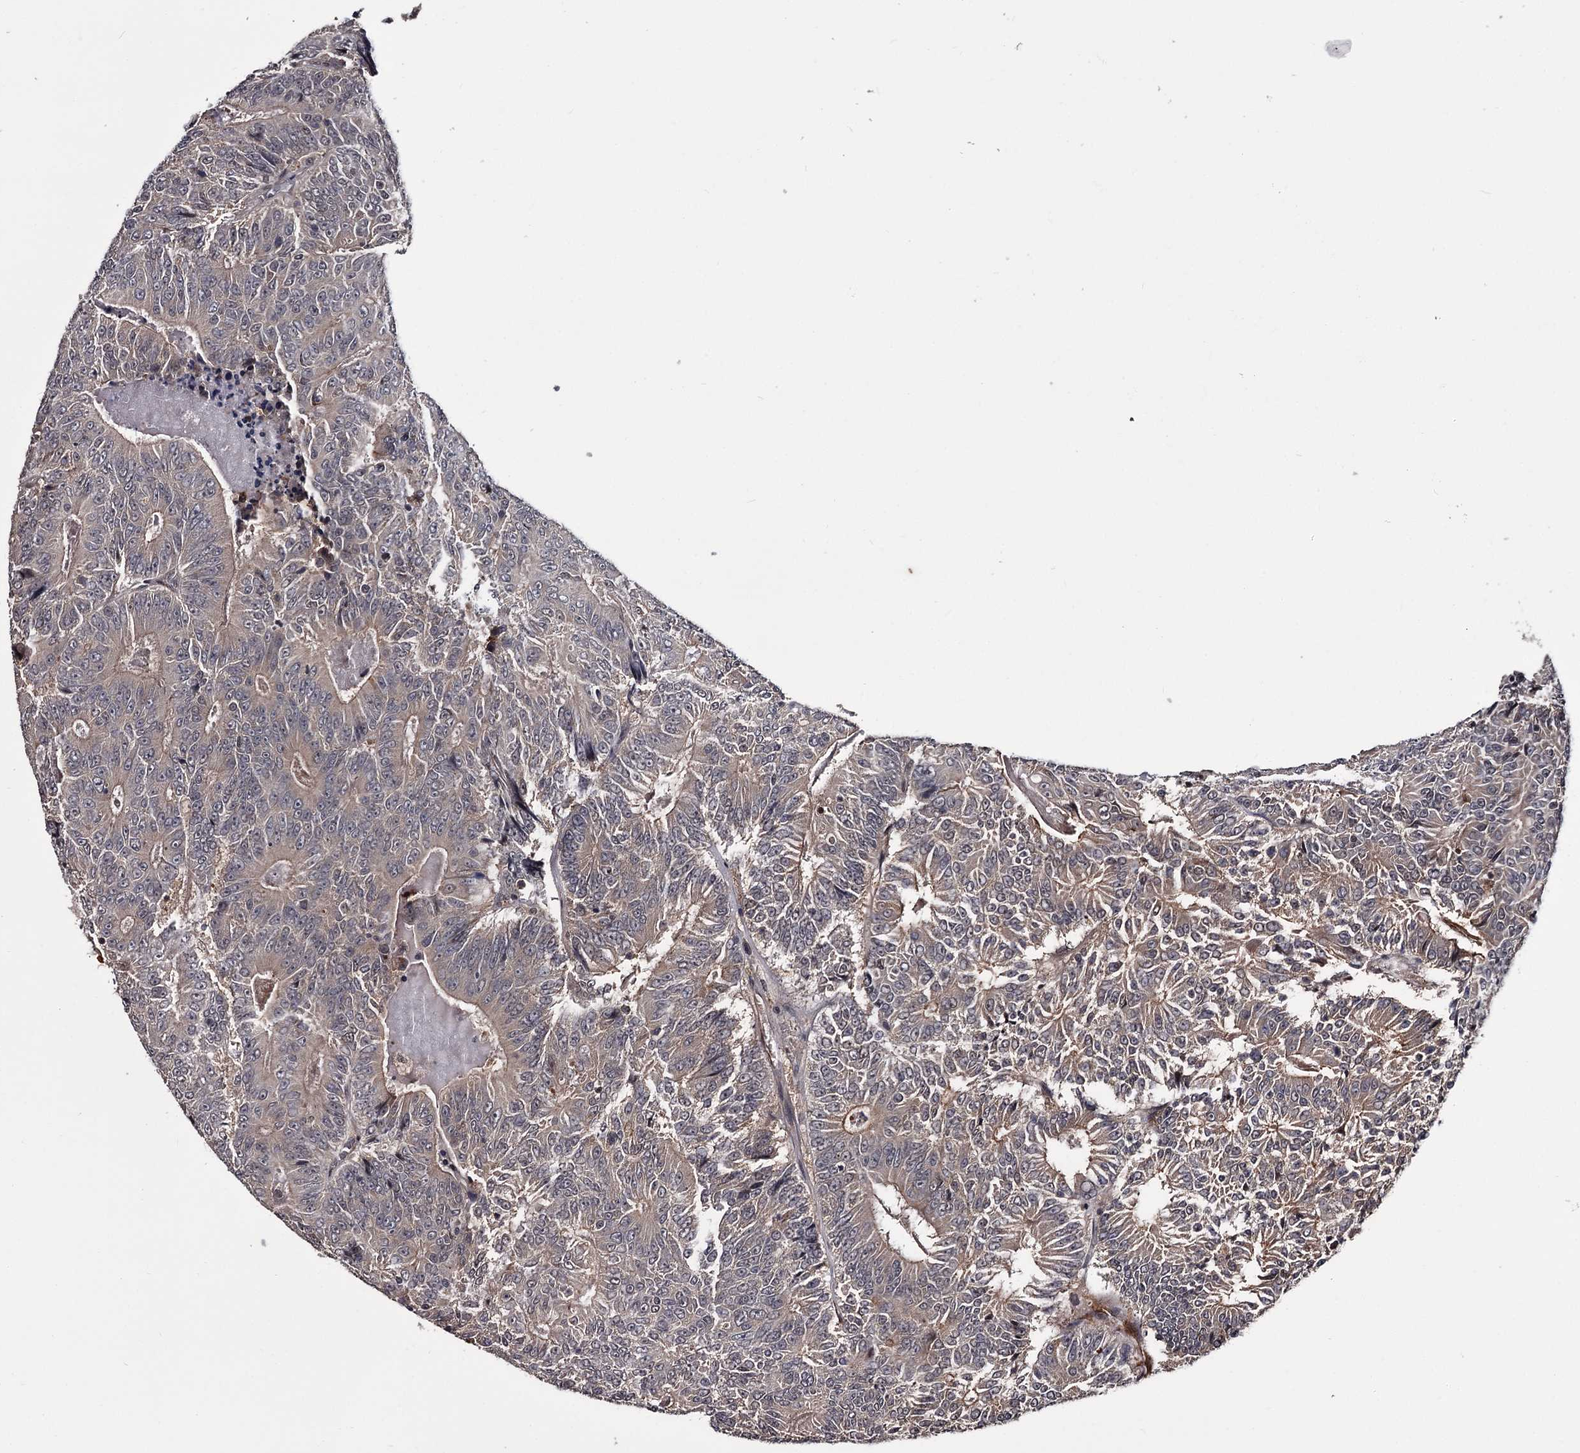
{"staining": {"intensity": "weak", "quantity": "<25%", "location": "cytoplasmic/membranous"}, "tissue": "colorectal cancer", "cell_type": "Tumor cells", "image_type": "cancer", "snomed": [{"axis": "morphology", "description": "Adenocarcinoma, NOS"}, {"axis": "topography", "description": "Colon"}], "caption": "There is no significant staining in tumor cells of adenocarcinoma (colorectal). Nuclei are stained in blue.", "gene": "DAO", "patient": {"sex": "male", "age": 83}}